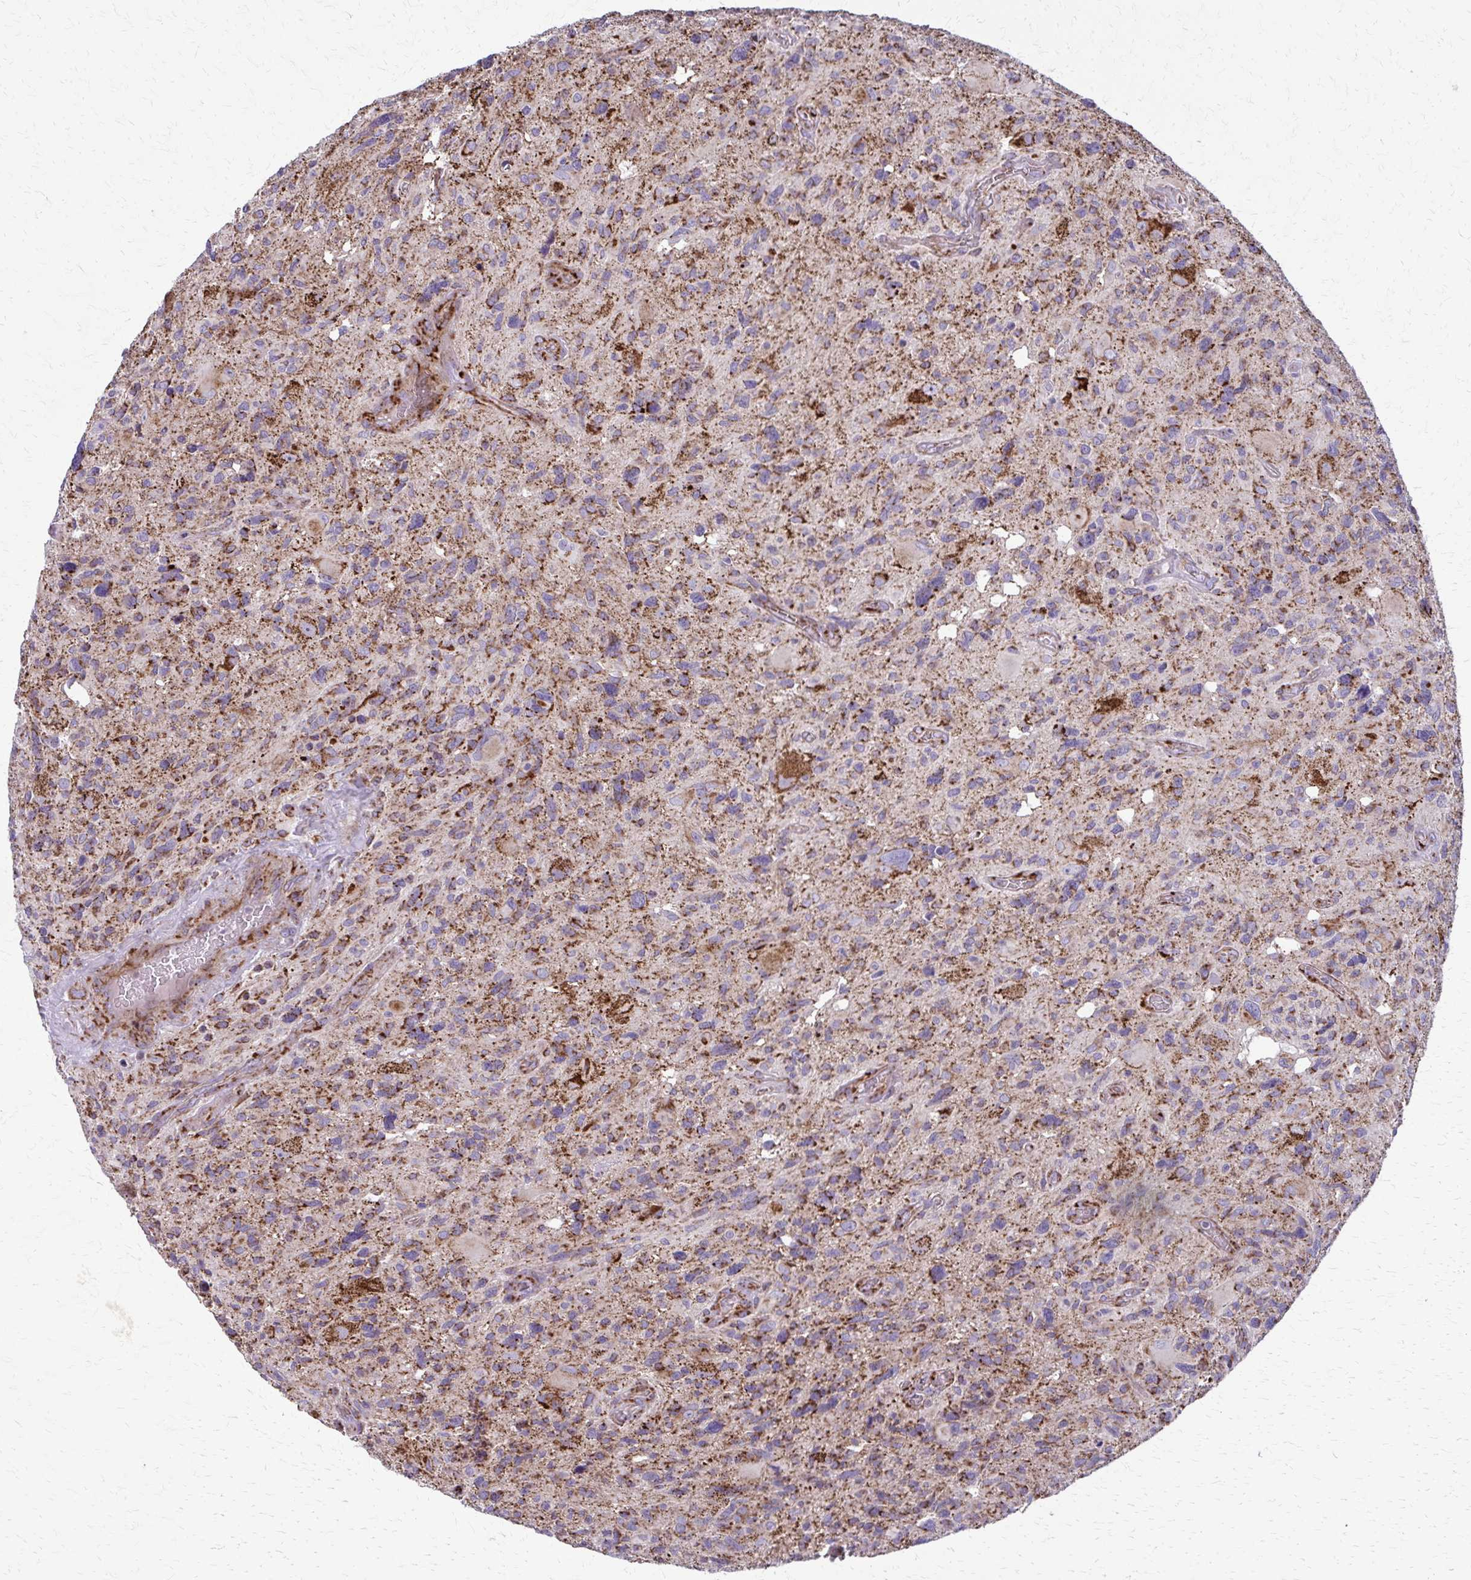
{"staining": {"intensity": "strong", "quantity": ">75%", "location": "cytoplasmic/membranous"}, "tissue": "glioma", "cell_type": "Tumor cells", "image_type": "cancer", "snomed": [{"axis": "morphology", "description": "Glioma, malignant, High grade"}, {"axis": "topography", "description": "Brain"}], "caption": "Immunohistochemistry staining of malignant high-grade glioma, which demonstrates high levels of strong cytoplasmic/membranous expression in approximately >75% of tumor cells indicating strong cytoplasmic/membranous protein positivity. The staining was performed using DAB (3,3'-diaminobenzidine) (brown) for protein detection and nuclei were counterstained in hematoxylin (blue).", "gene": "TVP23A", "patient": {"sex": "male", "age": 49}}